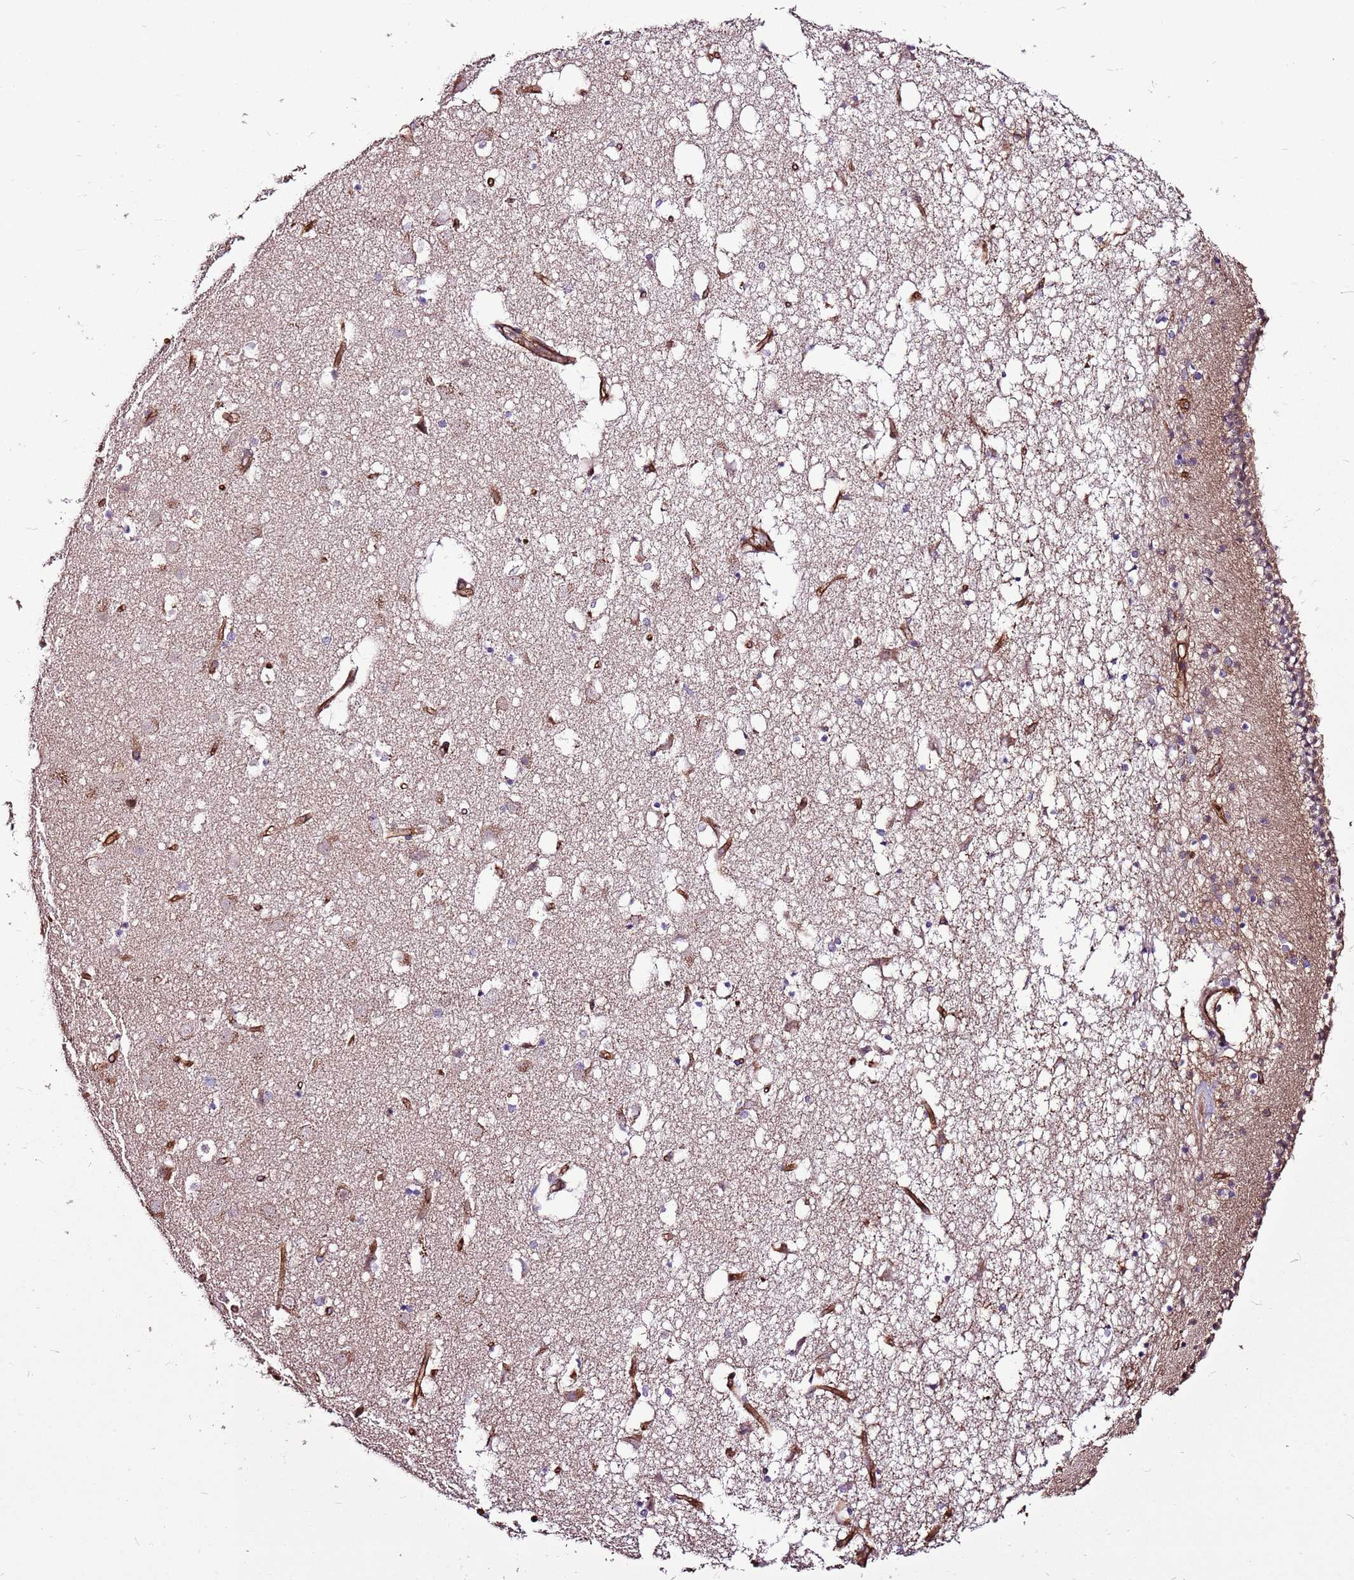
{"staining": {"intensity": "negative", "quantity": "none", "location": "none"}, "tissue": "caudate", "cell_type": "Glial cells", "image_type": "normal", "snomed": [{"axis": "morphology", "description": "Normal tissue, NOS"}, {"axis": "topography", "description": "Lateral ventricle wall"}], "caption": "This histopathology image is of unremarkable caudate stained with immunohistochemistry to label a protein in brown with the nuclei are counter-stained blue. There is no staining in glial cells.", "gene": "ZNF827", "patient": {"sex": "male", "age": 70}}